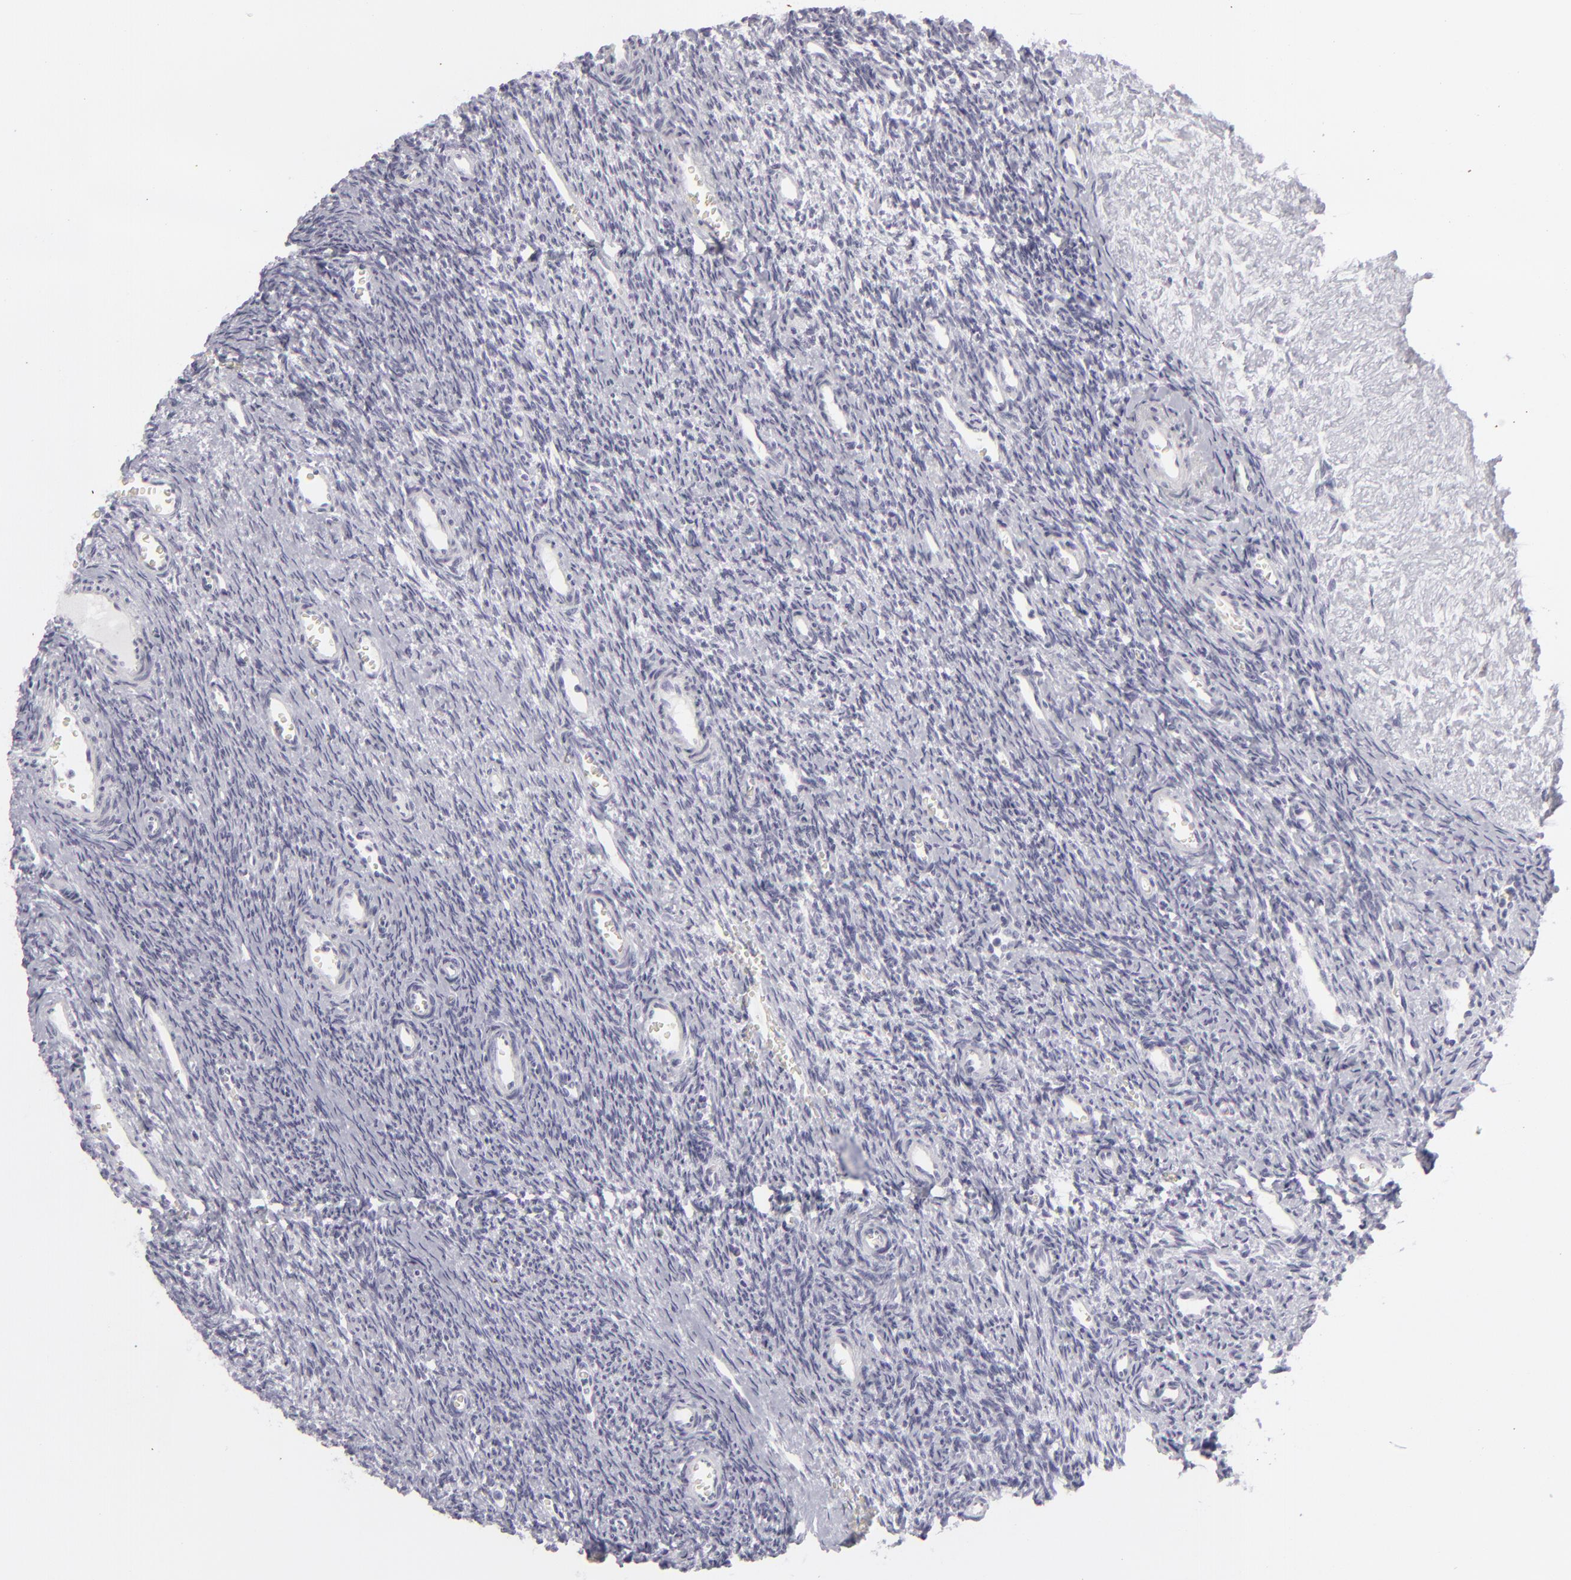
{"staining": {"intensity": "negative", "quantity": "none", "location": "none"}, "tissue": "ovary", "cell_type": "Follicle cells", "image_type": "normal", "snomed": [{"axis": "morphology", "description": "Normal tissue, NOS"}, {"axis": "topography", "description": "Ovary"}], "caption": "Photomicrograph shows no significant protein staining in follicle cells of unremarkable ovary.", "gene": "KRT1", "patient": {"sex": "female", "age": 39}}